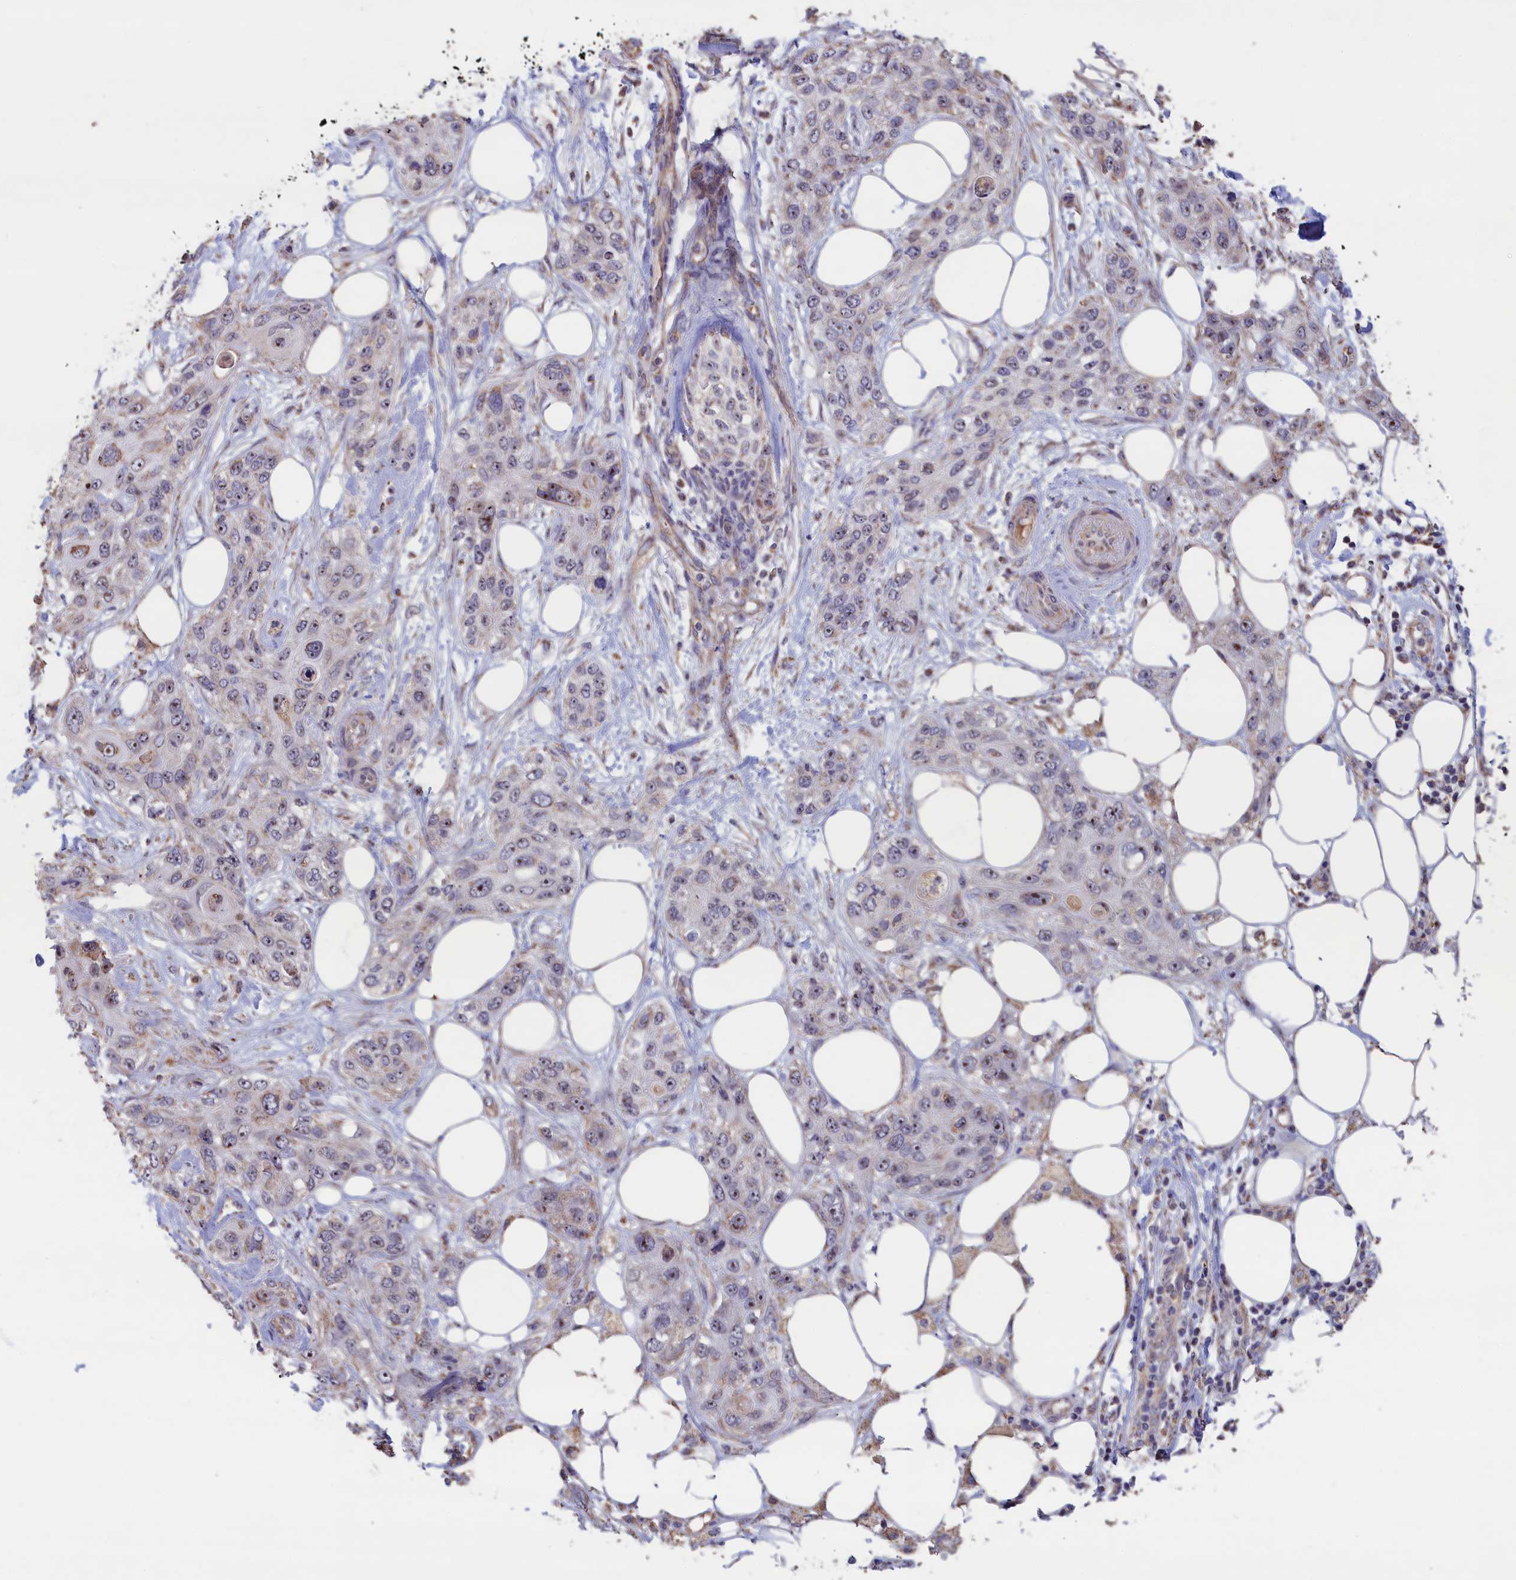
{"staining": {"intensity": "weak", "quantity": "<25%", "location": "nuclear"}, "tissue": "skin cancer", "cell_type": "Tumor cells", "image_type": "cancer", "snomed": [{"axis": "morphology", "description": "Normal tissue, NOS"}, {"axis": "morphology", "description": "Squamous cell carcinoma, NOS"}, {"axis": "topography", "description": "Skin"}], "caption": "There is no significant expression in tumor cells of skin cancer.", "gene": "ZNF816", "patient": {"sex": "male", "age": 72}}